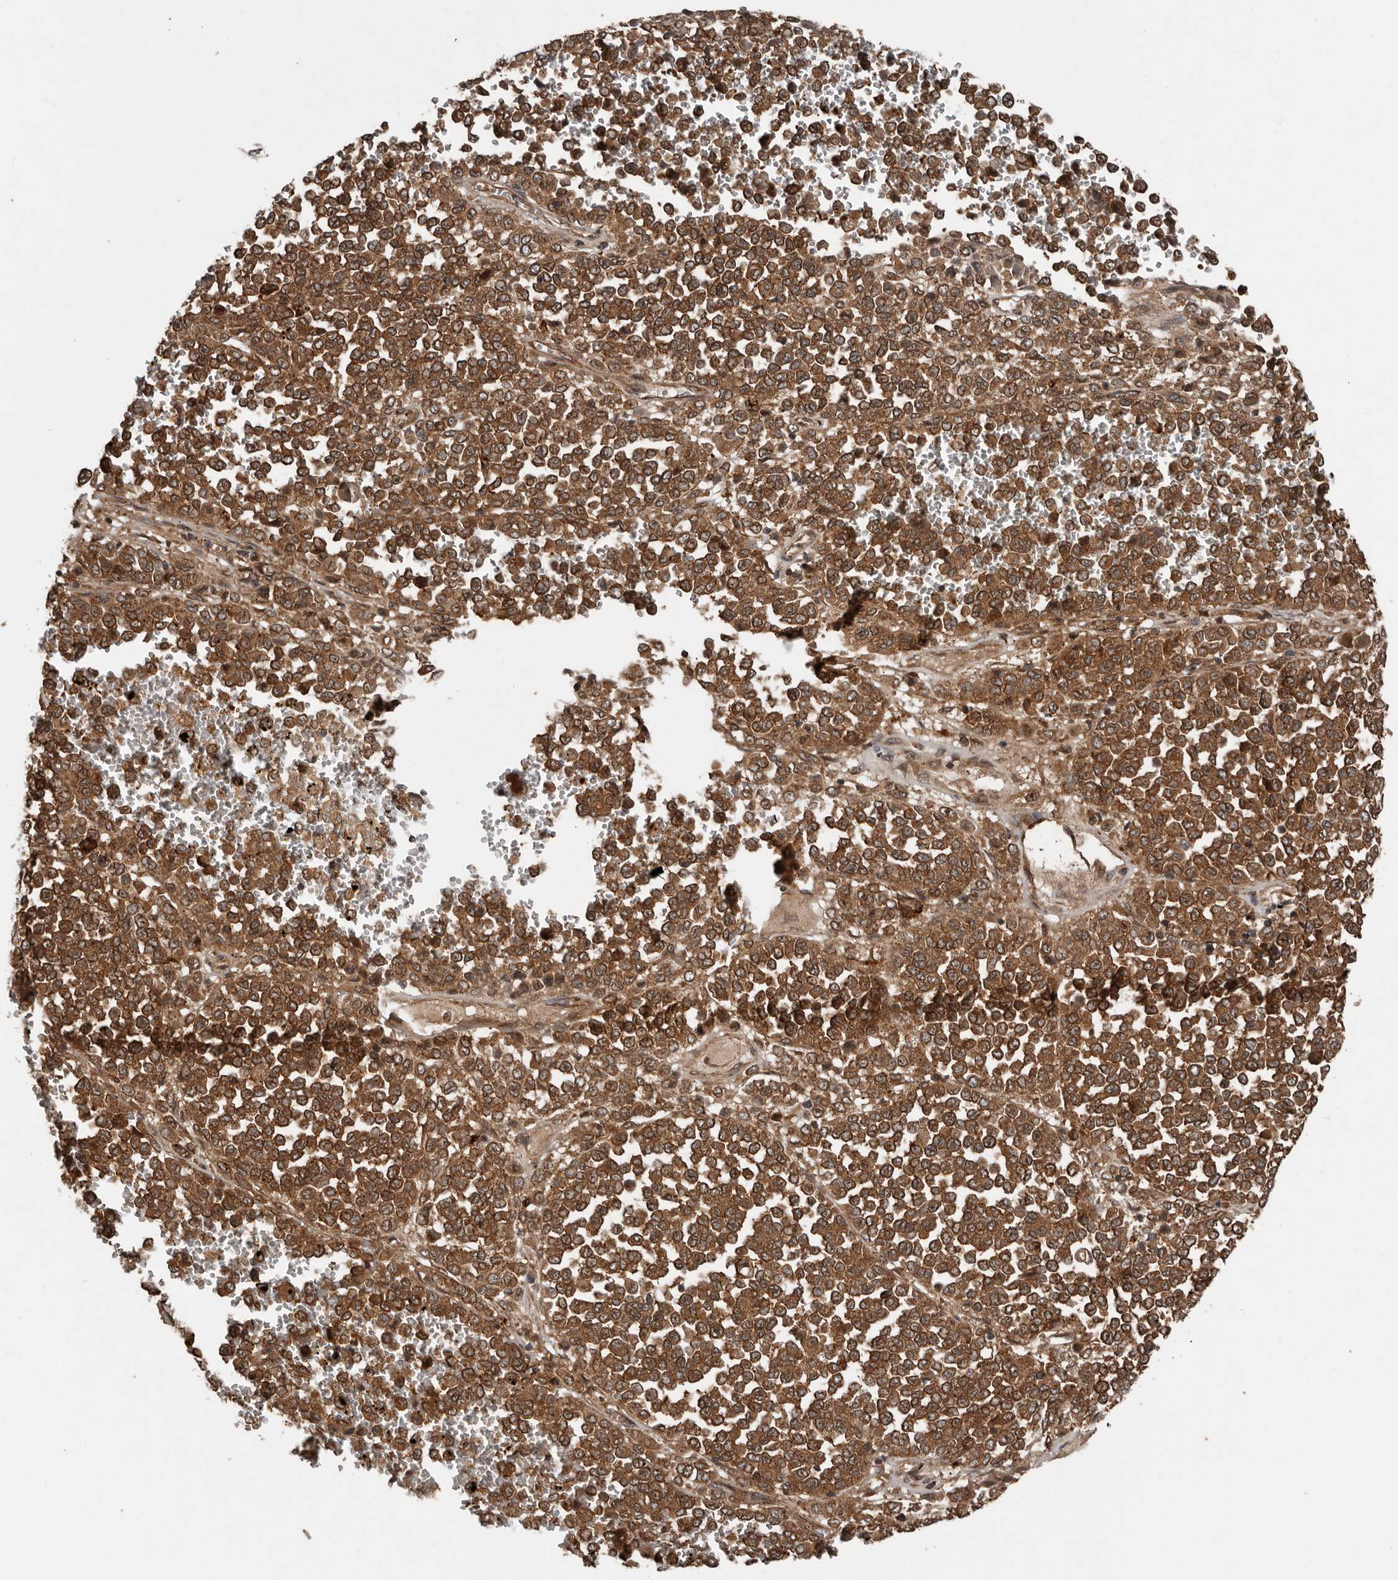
{"staining": {"intensity": "strong", "quantity": ">75%", "location": "cytoplasmic/membranous,nuclear"}, "tissue": "melanoma", "cell_type": "Tumor cells", "image_type": "cancer", "snomed": [{"axis": "morphology", "description": "Malignant melanoma, Metastatic site"}, {"axis": "topography", "description": "Pancreas"}], "caption": "Melanoma stained for a protein (brown) exhibits strong cytoplasmic/membranous and nuclear positive positivity in approximately >75% of tumor cells.", "gene": "CCDC190", "patient": {"sex": "female", "age": 30}}